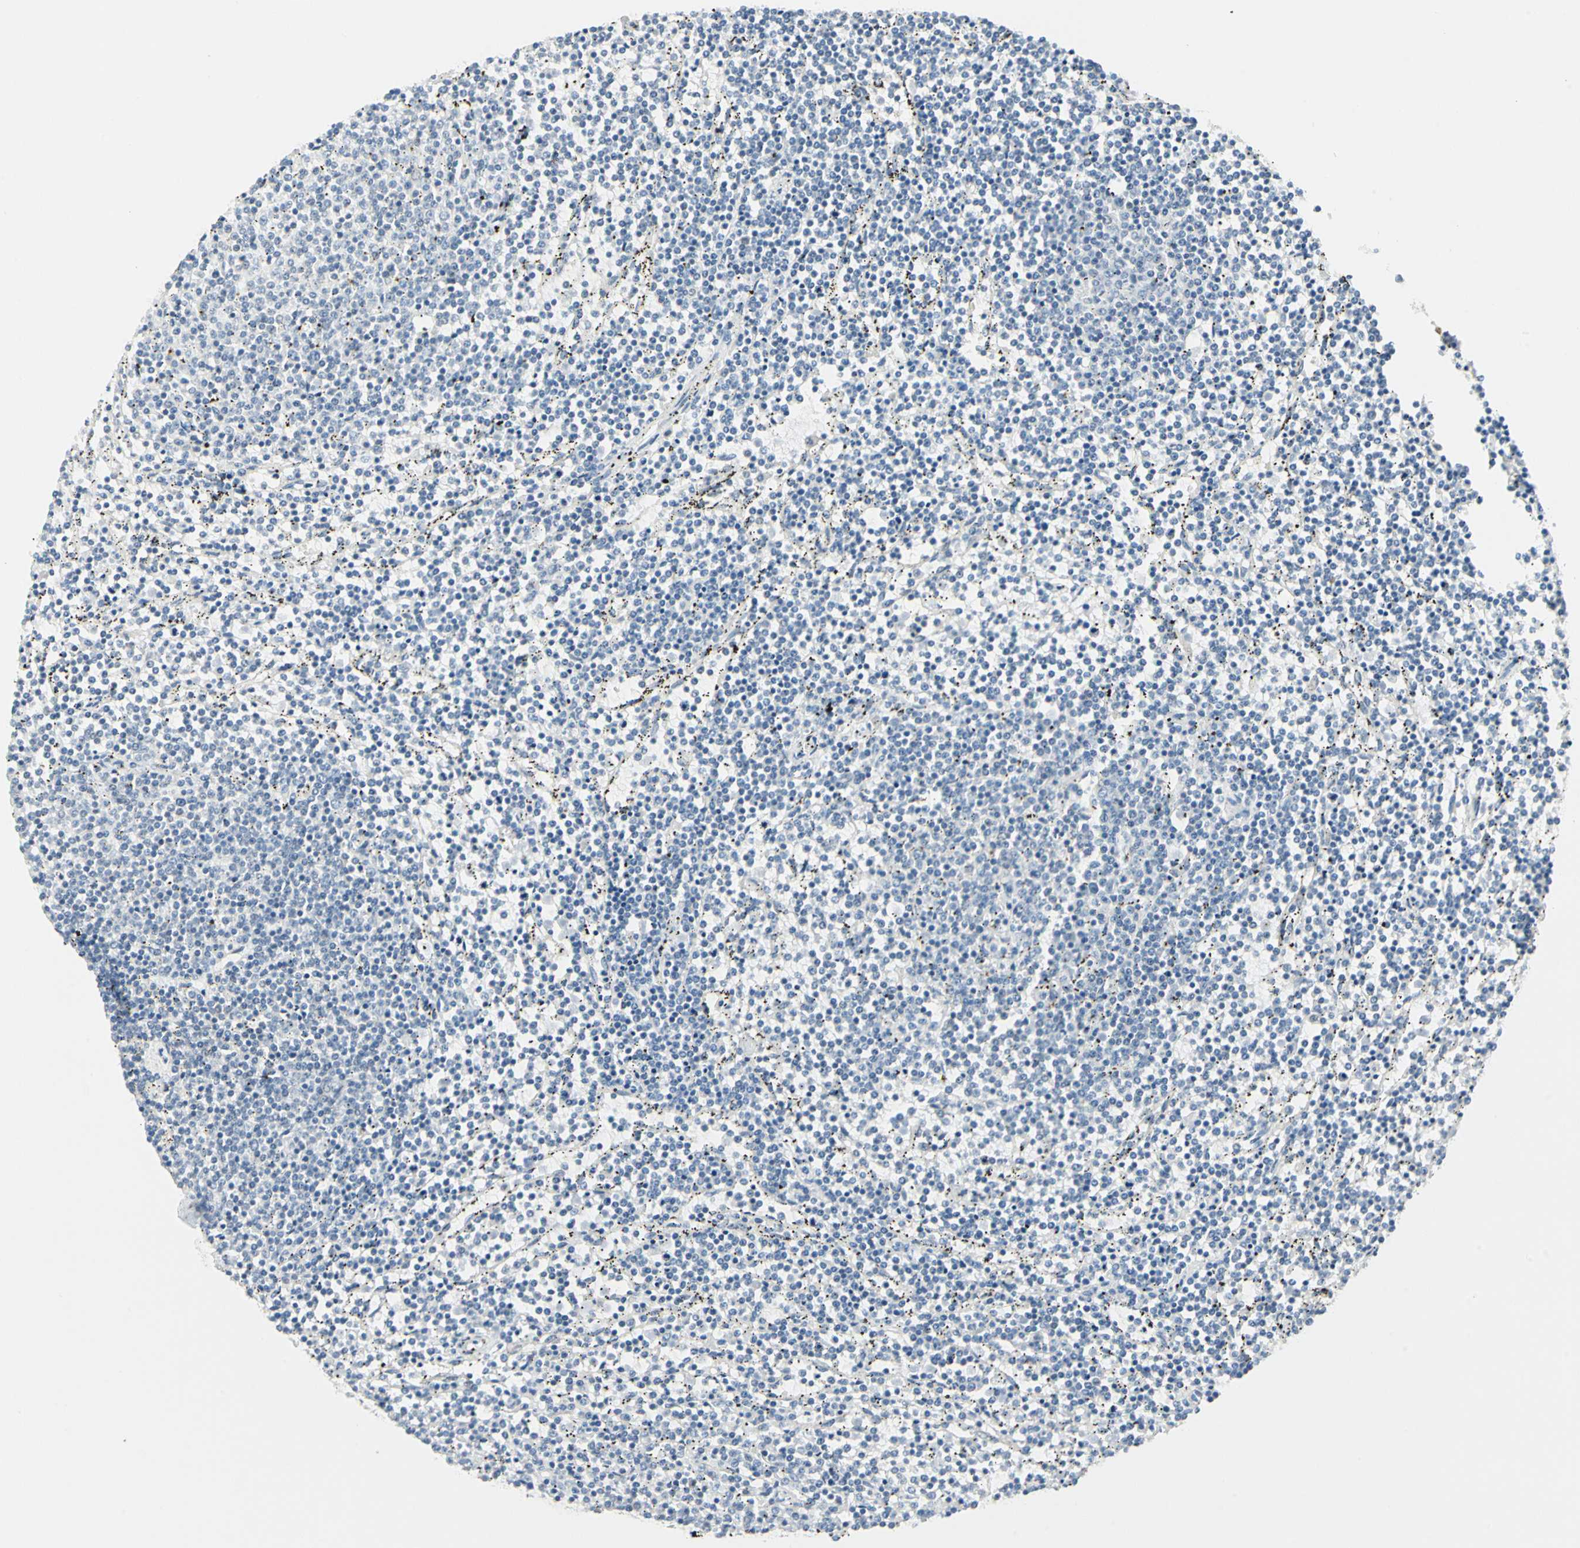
{"staining": {"intensity": "negative", "quantity": "none", "location": "none"}, "tissue": "lymphoma", "cell_type": "Tumor cells", "image_type": "cancer", "snomed": [{"axis": "morphology", "description": "Malignant lymphoma, non-Hodgkin's type, Low grade"}, {"axis": "topography", "description": "Spleen"}], "caption": "Immunohistochemistry (IHC) image of human malignant lymphoma, non-Hodgkin's type (low-grade) stained for a protein (brown), which exhibits no expression in tumor cells. The staining is performed using DAB (3,3'-diaminobenzidine) brown chromogen with nuclei counter-stained in using hematoxylin.", "gene": "MLLT10", "patient": {"sex": "female", "age": 50}}